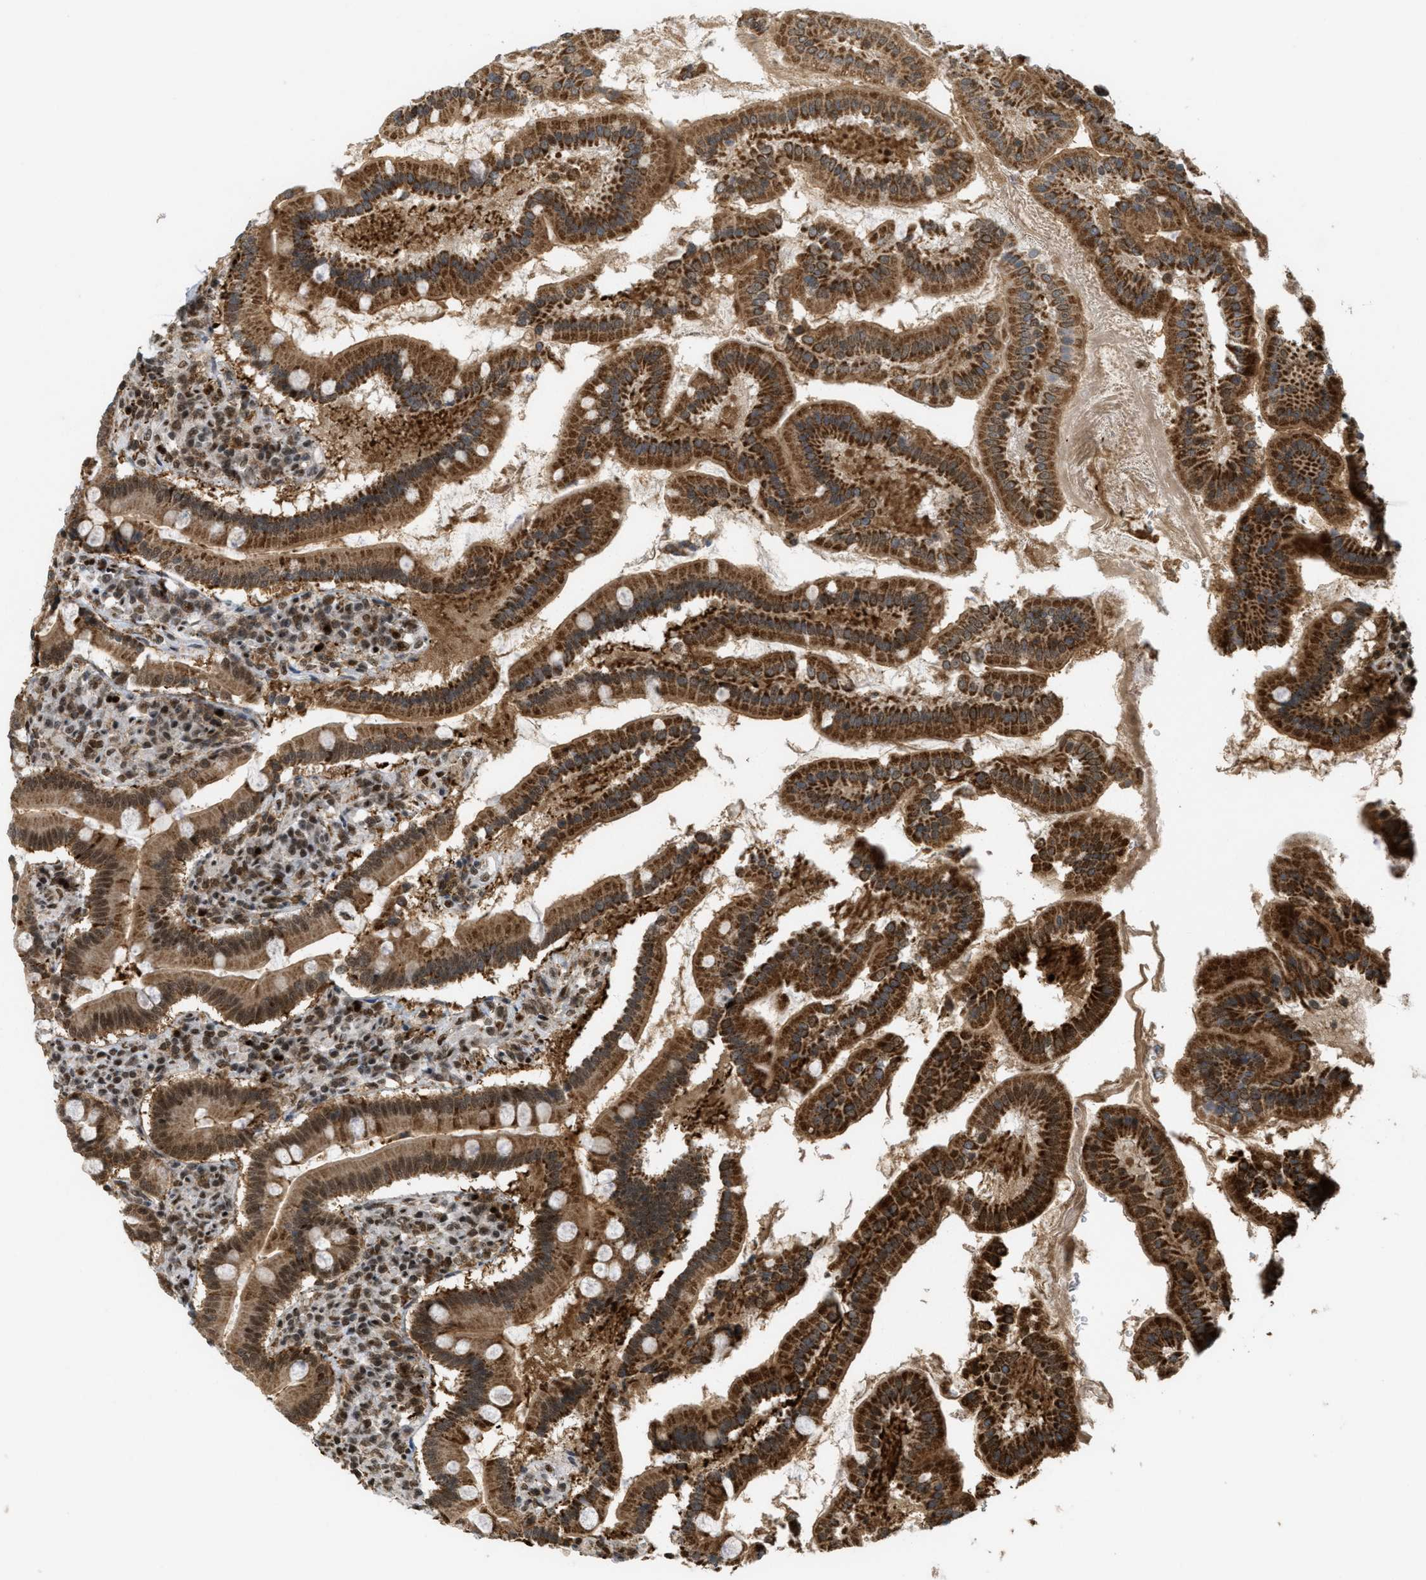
{"staining": {"intensity": "strong", "quantity": ">75%", "location": "cytoplasmic/membranous,nuclear"}, "tissue": "duodenum", "cell_type": "Glandular cells", "image_type": "normal", "snomed": [{"axis": "morphology", "description": "Normal tissue, NOS"}, {"axis": "topography", "description": "Duodenum"}], "caption": "About >75% of glandular cells in unremarkable duodenum exhibit strong cytoplasmic/membranous,nuclear protein staining as visualized by brown immunohistochemical staining.", "gene": "TLK1", "patient": {"sex": "male", "age": 50}}